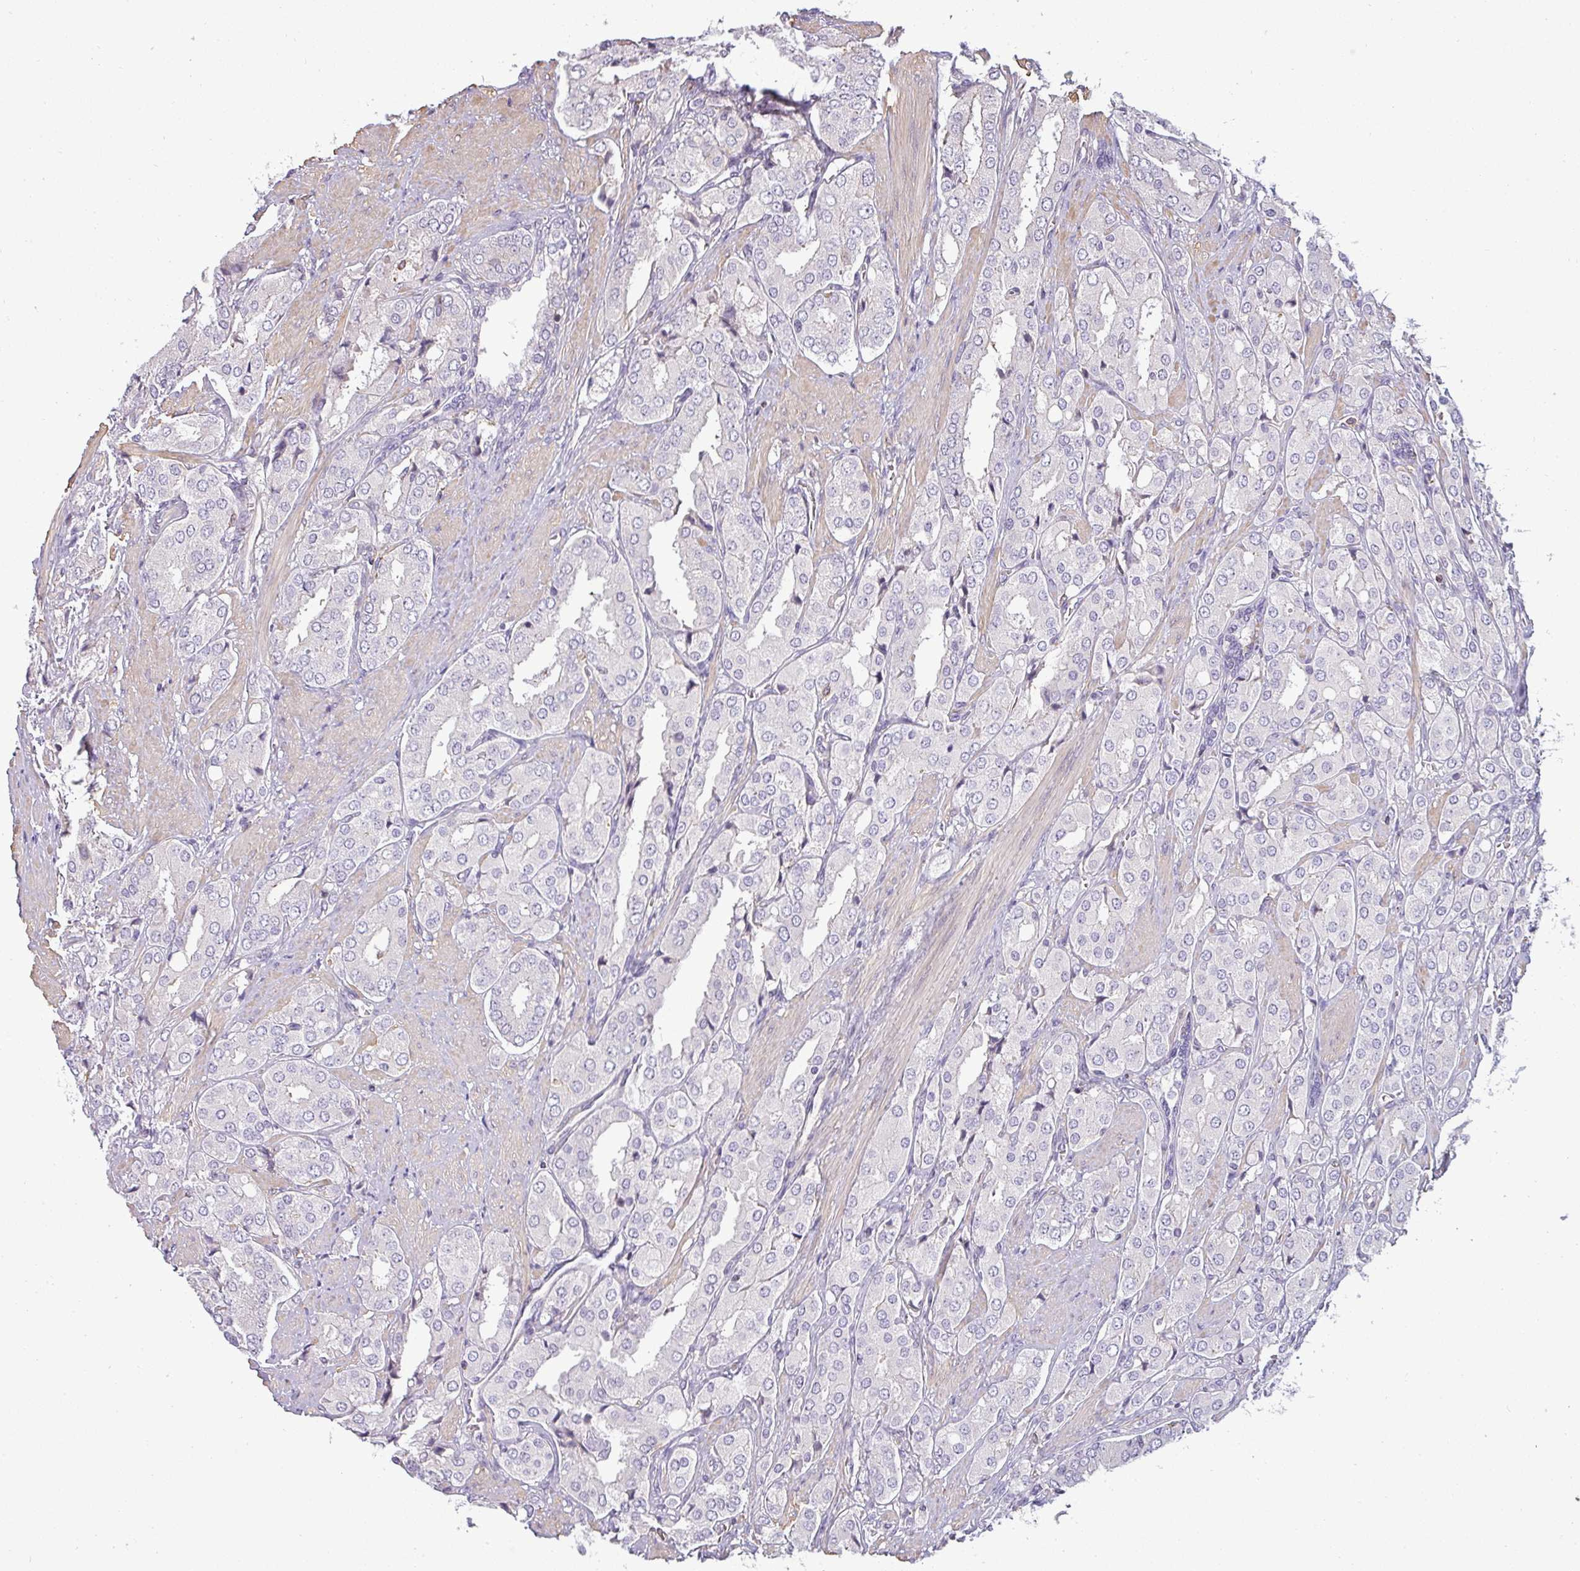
{"staining": {"intensity": "negative", "quantity": "none", "location": "none"}, "tissue": "prostate cancer", "cell_type": "Tumor cells", "image_type": "cancer", "snomed": [{"axis": "morphology", "description": "Adenocarcinoma, High grade"}, {"axis": "topography", "description": "Prostate"}], "caption": "DAB (3,3'-diaminobenzidine) immunohistochemical staining of human prostate cancer displays no significant staining in tumor cells. The staining is performed using DAB brown chromogen with nuclei counter-stained in using hematoxylin.", "gene": "ZNF835", "patient": {"sex": "male", "age": 71}}